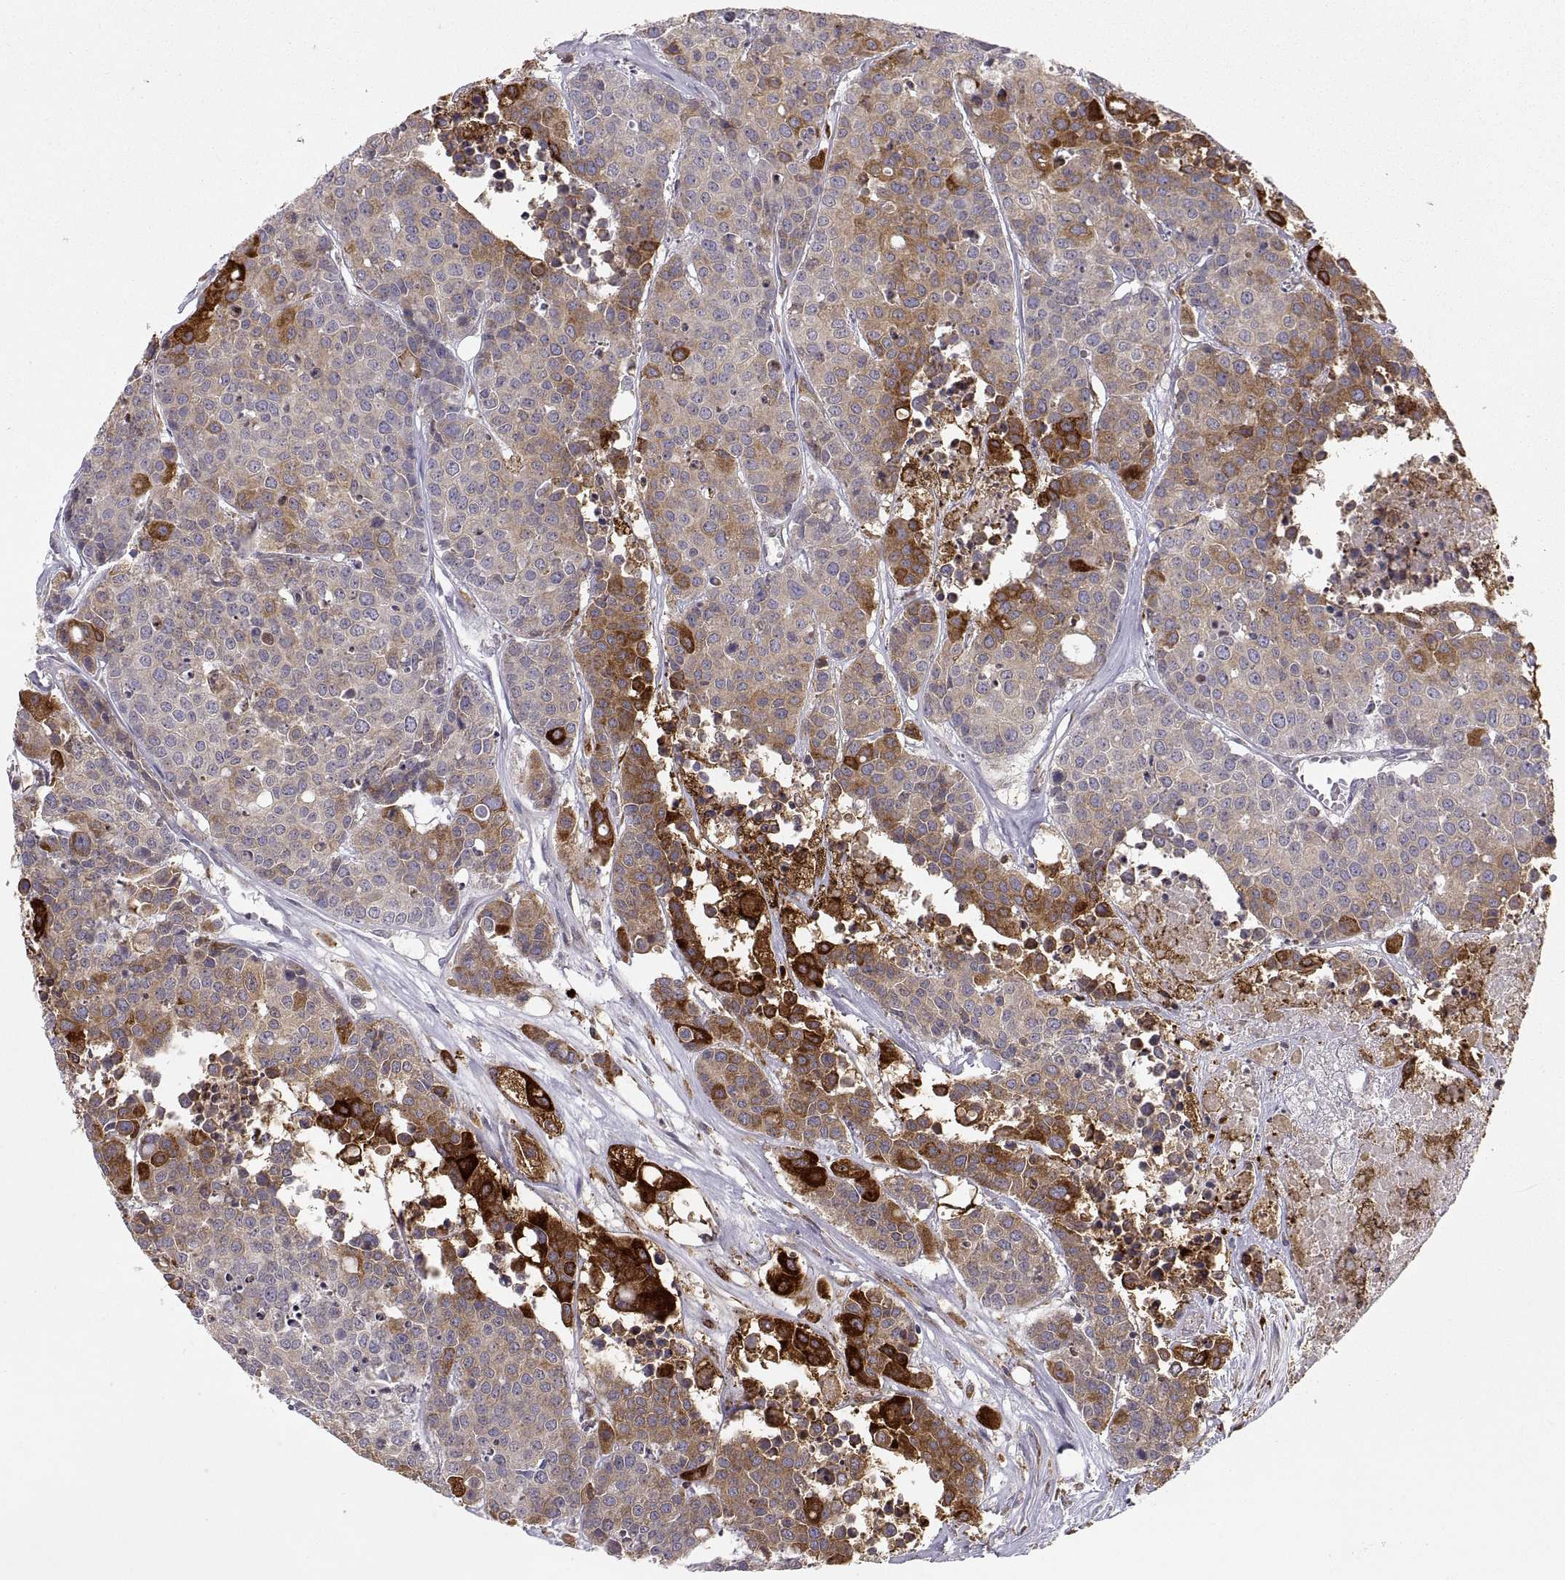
{"staining": {"intensity": "strong", "quantity": "<25%", "location": "cytoplasmic/membranous"}, "tissue": "carcinoid", "cell_type": "Tumor cells", "image_type": "cancer", "snomed": [{"axis": "morphology", "description": "Carcinoid, malignant, NOS"}, {"axis": "topography", "description": "Colon"}], "caption": "There is medium levels of strong cytoplasmic/membranous positivity in tumor cells of carcinoid, as demonstrated by immunohistochemical staining (brown color).", "gene": "ERO1A", "patient": {"sex": "male", "age": 81}}